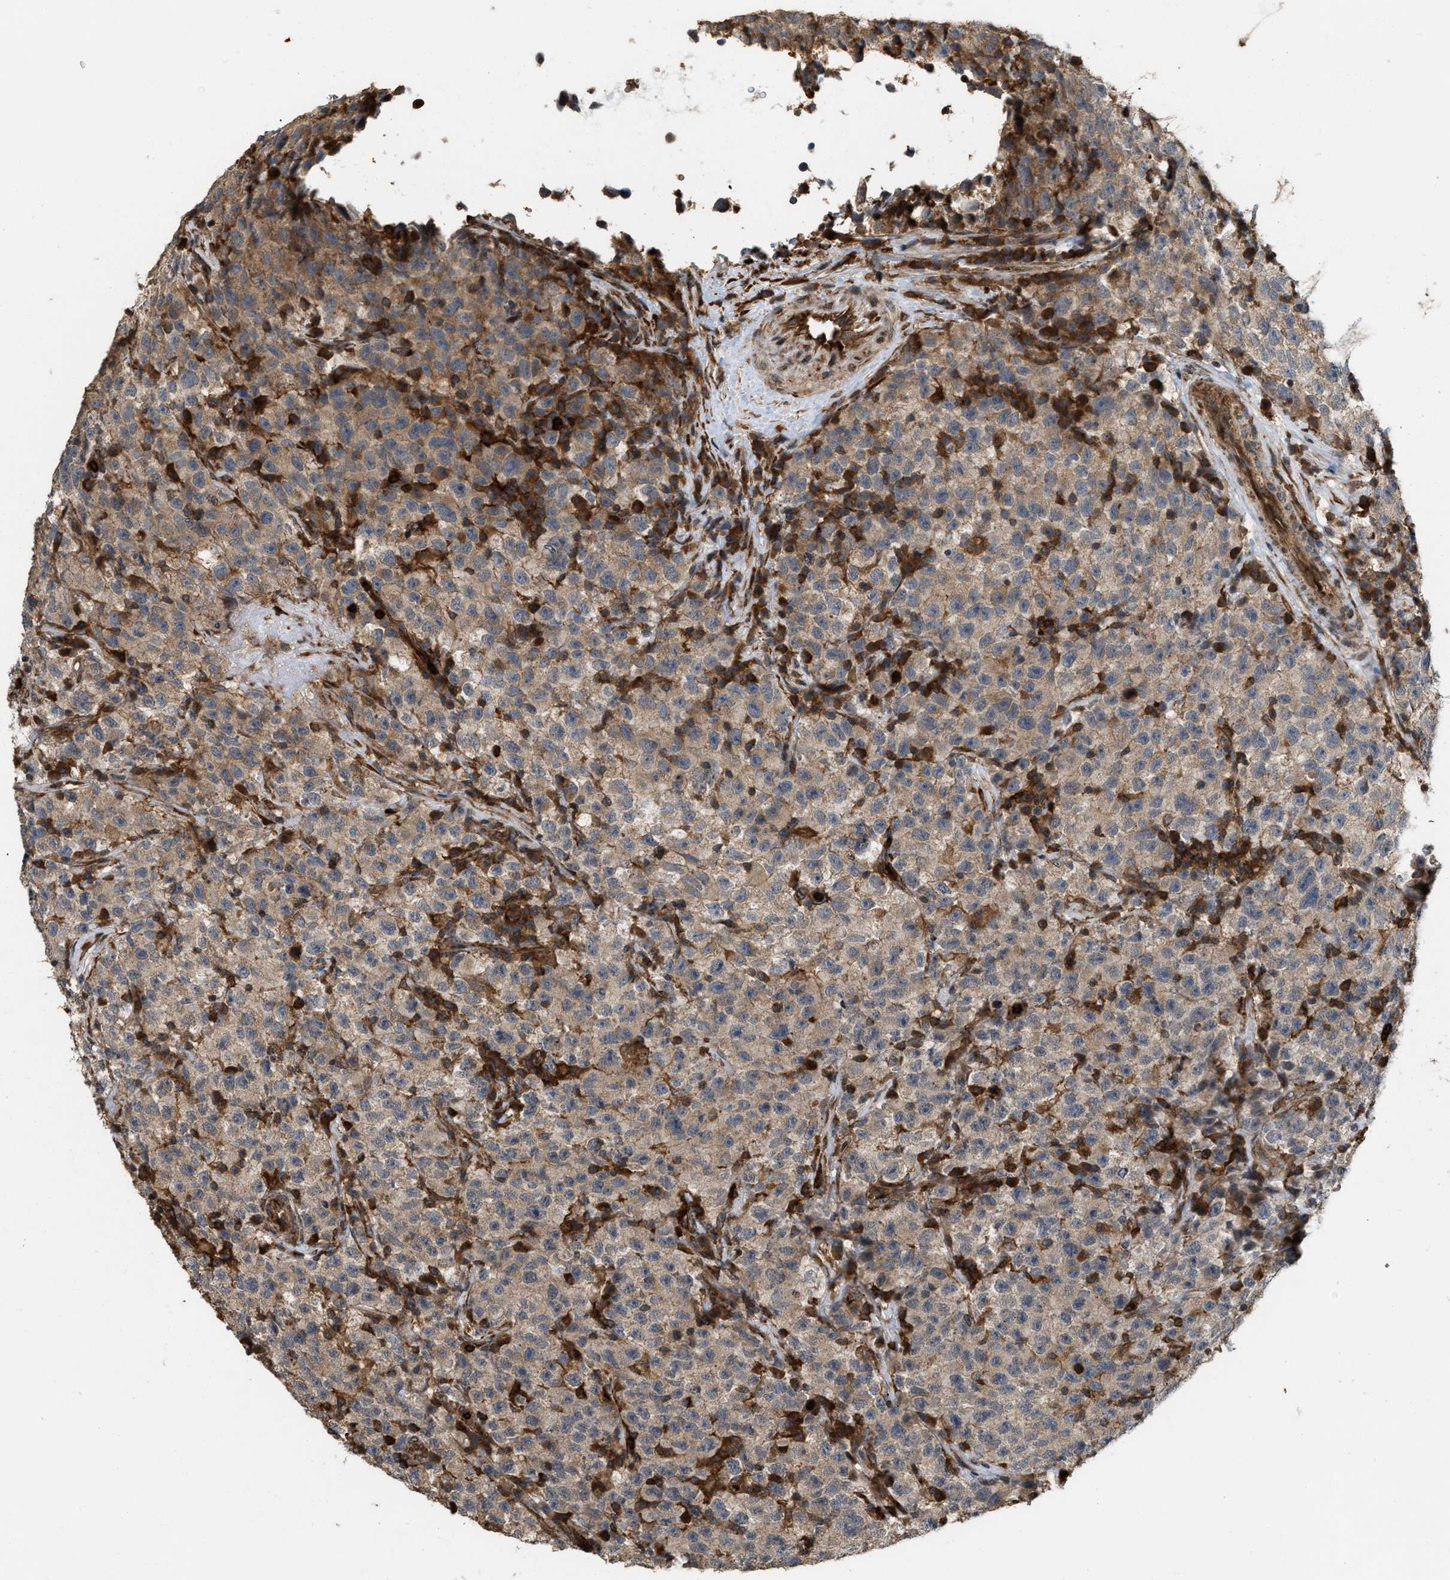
{"staining": {"intensity": "moderate", "quantity": ">75%", "location": "cytoplasmic/membranous"}, "tissue": "testis cancer", "cell_type": "Tumor cells", "image_type": "cancer", "snomed": [{"axis": "morphology", "description": "Seminoma, NOS"}, {"axis": "topography", "description": "Testis"}], "caption": "An image of testis cancer stained for a protein exhibits moderate cytoplasmic/membranous brown staining in tumor cells.", "gene": "IQCE", "patient": {"sex": "male", "age": 22}}